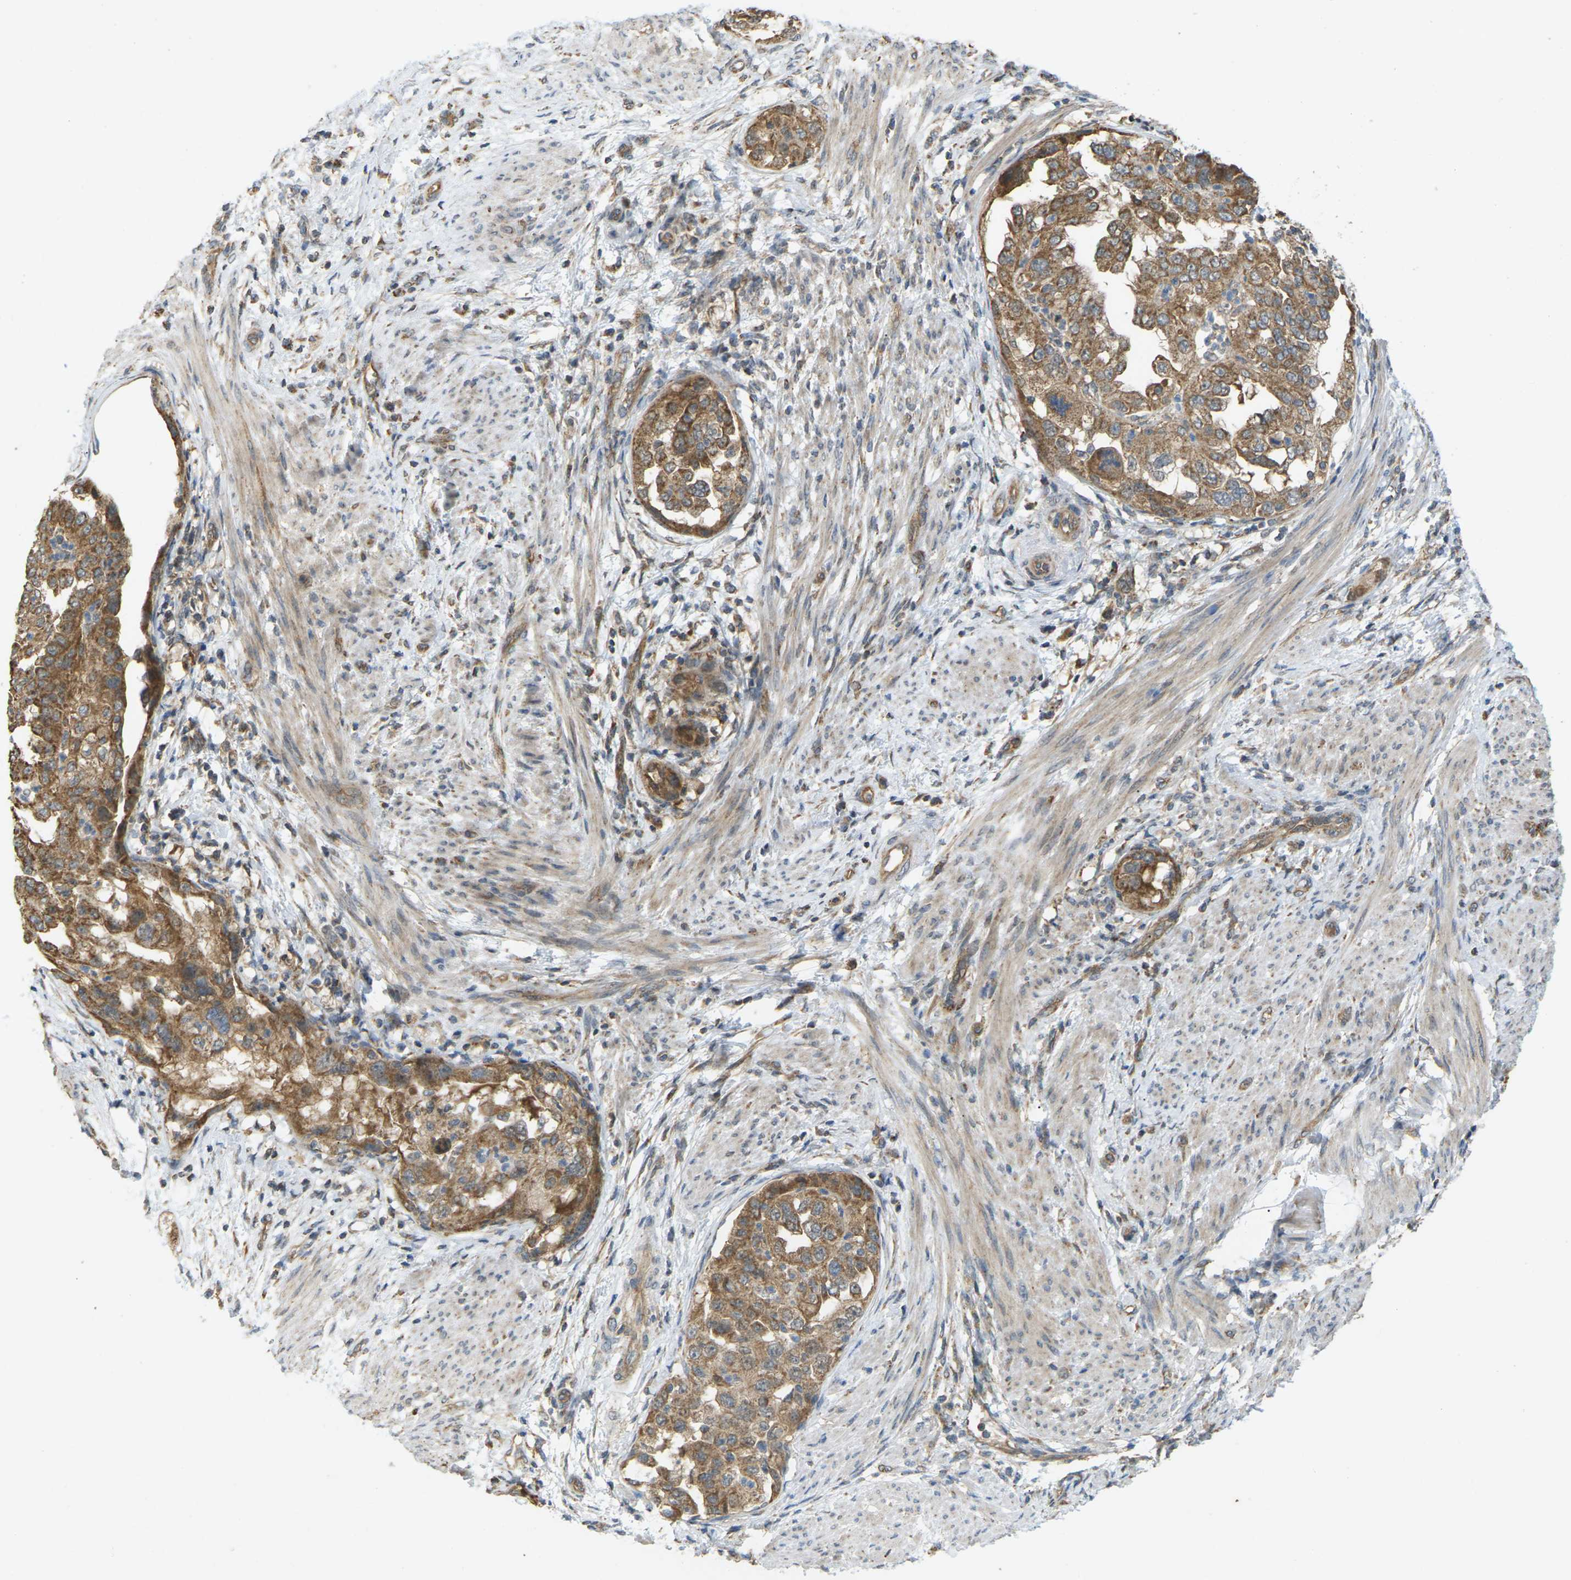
{"staining": {"intensity": "moderate", "quantity": ">75%", "location": "cytoplasmic/membranous"}, "tissue": "endometrial cancer", "cell_type": "Tumor cells", "image_type": "cancer", "snomed": [{"axis": "morphology", "description": "Adenocarcinoma, NOS"}, {"axis": "topography", "description": "Endometrium"}], "caption": "Brown immunohistochemical staining in human adenocarcinoma (endometrial) displays moderate cytoplasmic/membranous positivity in about >75% of tumor cells.", "gene": "KSR1", "patient": {"sex": "female", "age": 85}}